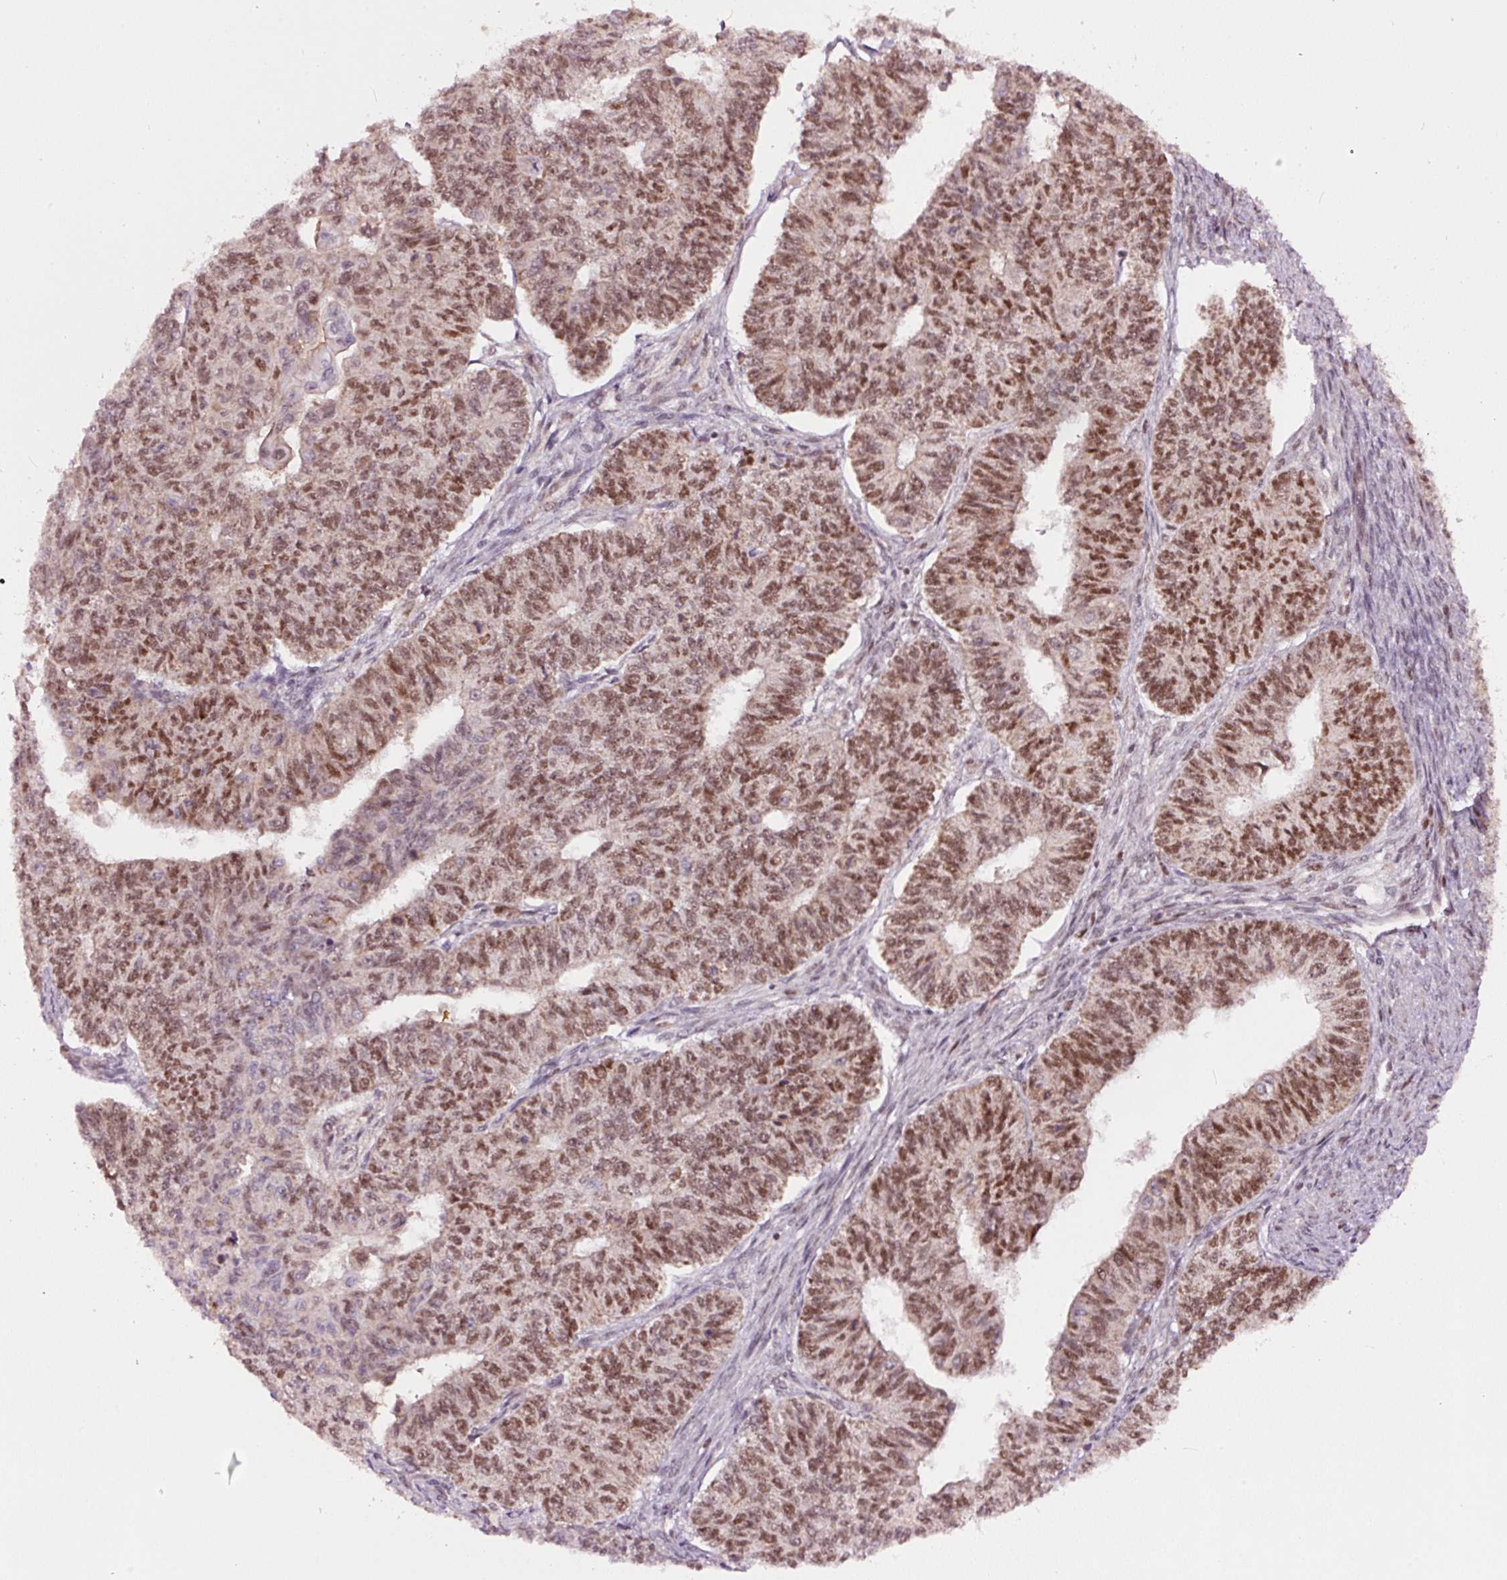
{"staining": {"intensity": "moderate", "quantity": ">75%", "location": "nuclear"}, "tissue": "endometrial cancer", "cell_type": "Tumor cells", "image_type": "cancer", "snomed": [{"axis": "morphology", "description": "Adenocarcinoma, NOS"}, {"axis": "topography", "description": "Endometrium"}], "caption": "High-magnification brightfield microscopy of endometrial adenocarcinoma stained with DAB (brown) and counterstained with hematoxylin (blue). tumor cells exhibit moderate nuclear staining is seen in approximately>75% of cells. The staining was performed using DAB to visualize the protein expression in brown, while the nuclei were stained in blue with hematoxylin (Magnification: 20x).", "gene": "RFC4", "patient": {"sex": "female", "age": 32}}